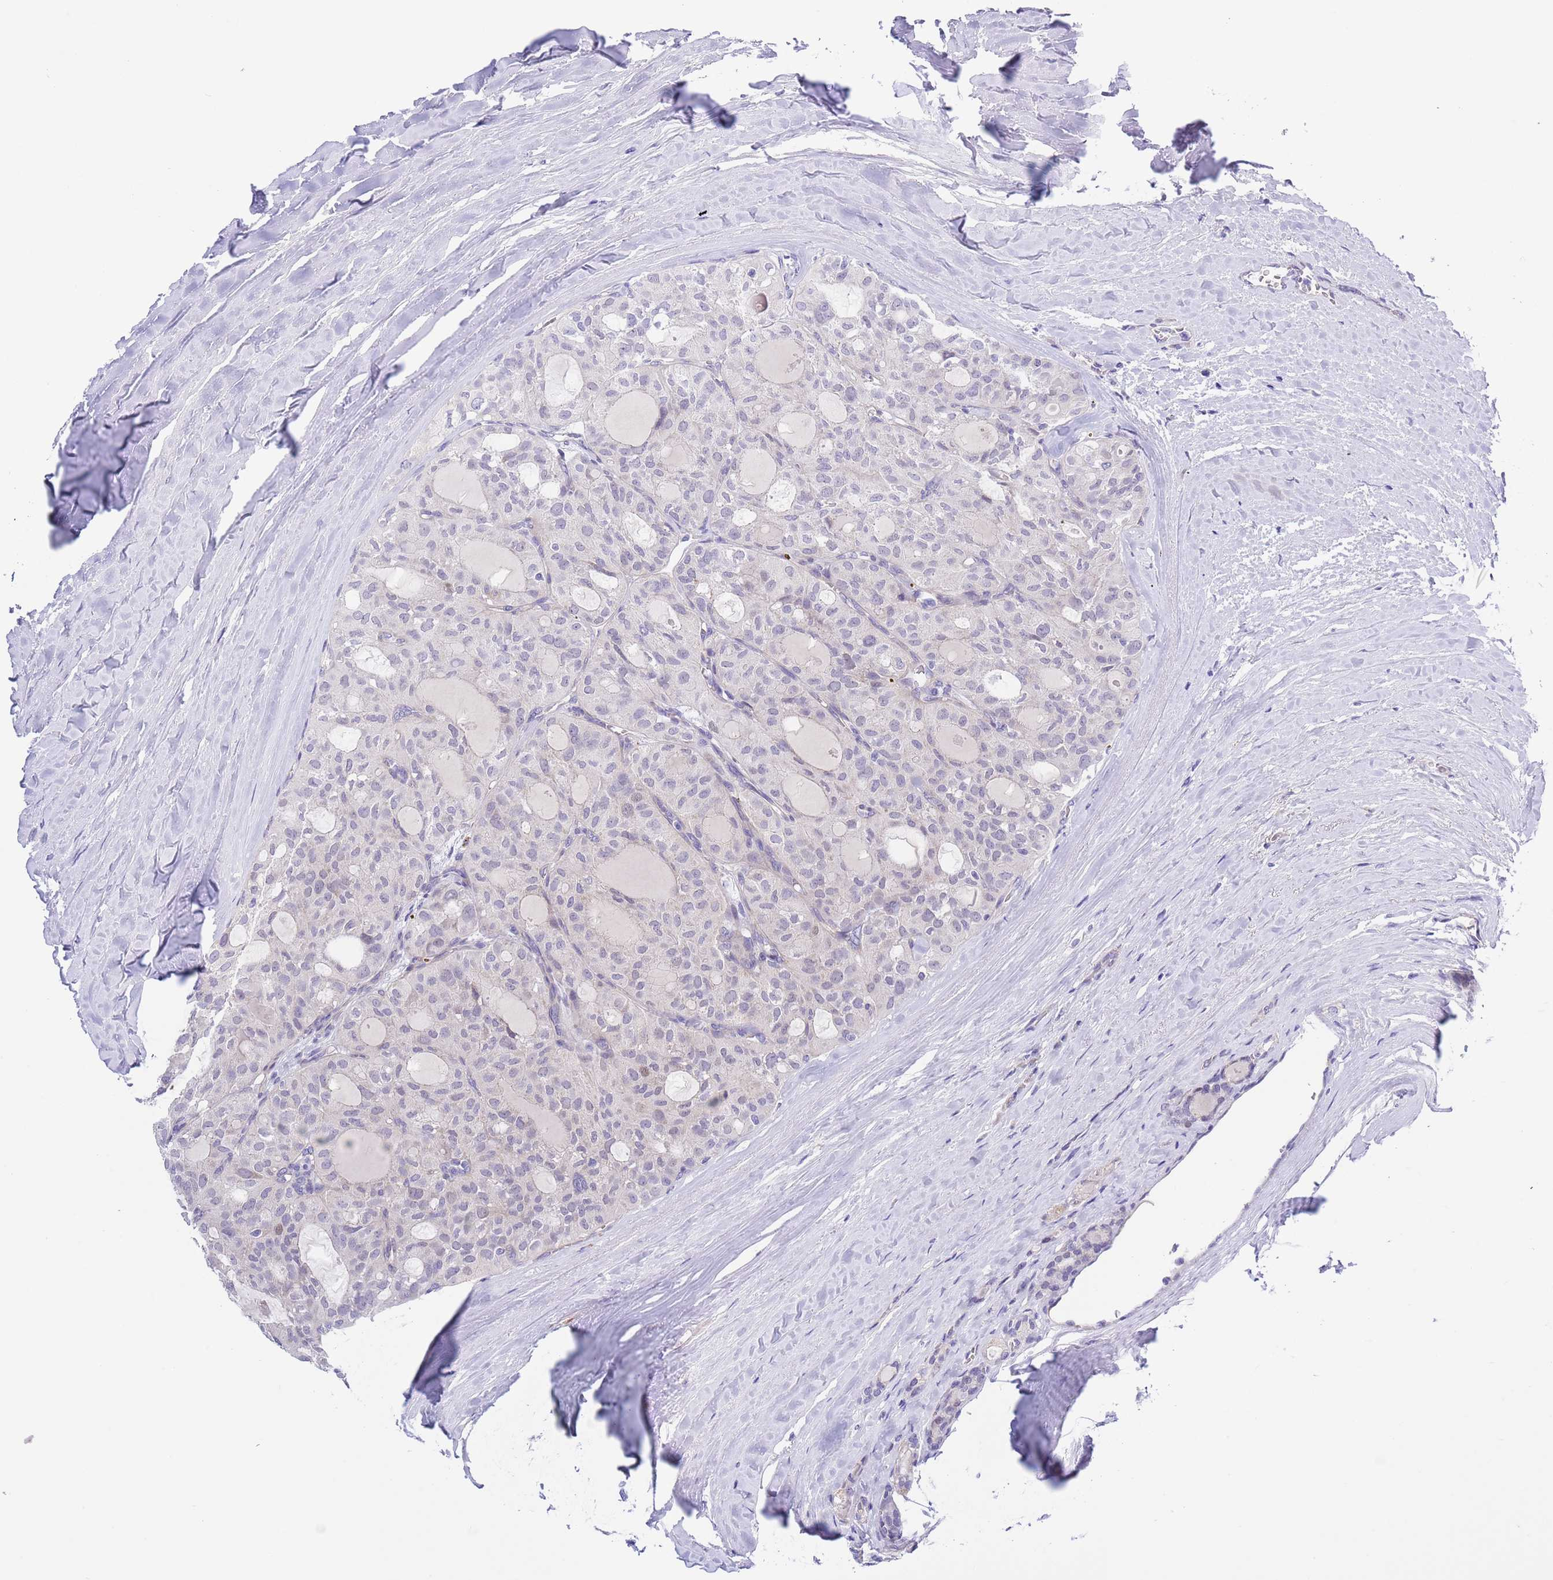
{"staining": {"intensity": "negative", "quantity": "none", "location": "none"}, "tissue": "thyroid cancer", "cell_type": "Tumor cells", "image_type": "cancer", "snomed": [{"axis": "morphology", "description": "Follicular adenoma carcinoma, NOS"}, {"axis": "topography", "description": "Thyroid gland"}], "caption": "Tumor cells show no significant protein positivity in thyroid follicular adenoma carcinoma.", "gene": "NET1", "patient": {"sex": "male", "age": 75}}